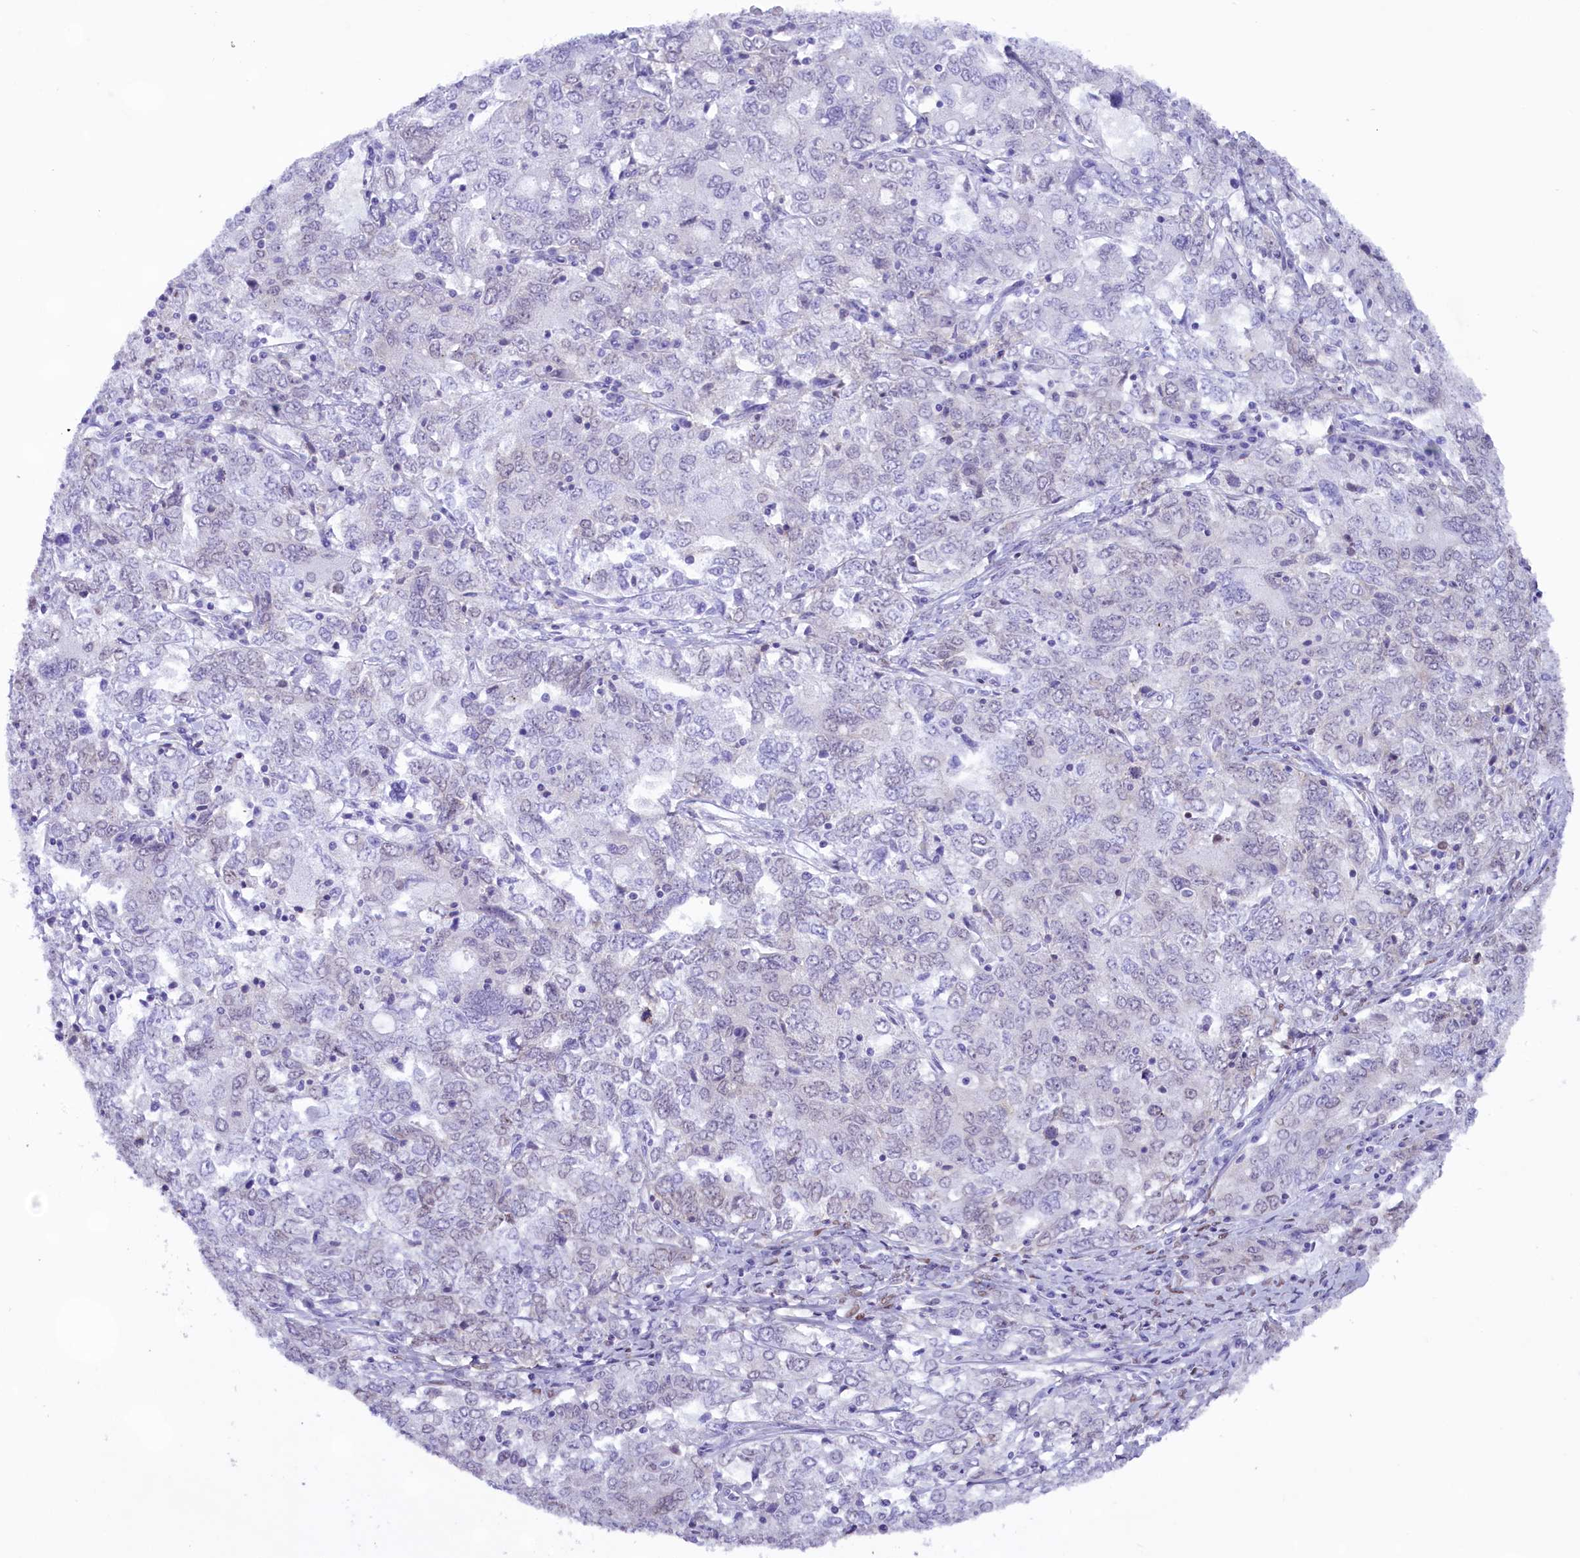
{"staining": {"intensity": "negative", "quantity": "none", "location": "none"}, "tissue": "ovarian cancer", "cell_type": "Tumor cells", "image_type": "cancer", "snomed": [{"axis": "morphology", "description": "Carcinoma, endometroid"}, {"axis": "topography", "description": "Ovary"}], "caption": "Immunohistochemistry photomicrograph of ovarian cancer stained for a protein (brown), which demonstrates no staining in tumor cells. The staining is performed using DAB (3,3'-diaminobenzidine) brown chromogen with nuclei counter-stained in using hematoxylin.", "gene": "RPS6KB1", "patient": {"sex": "female", "age": 62}}